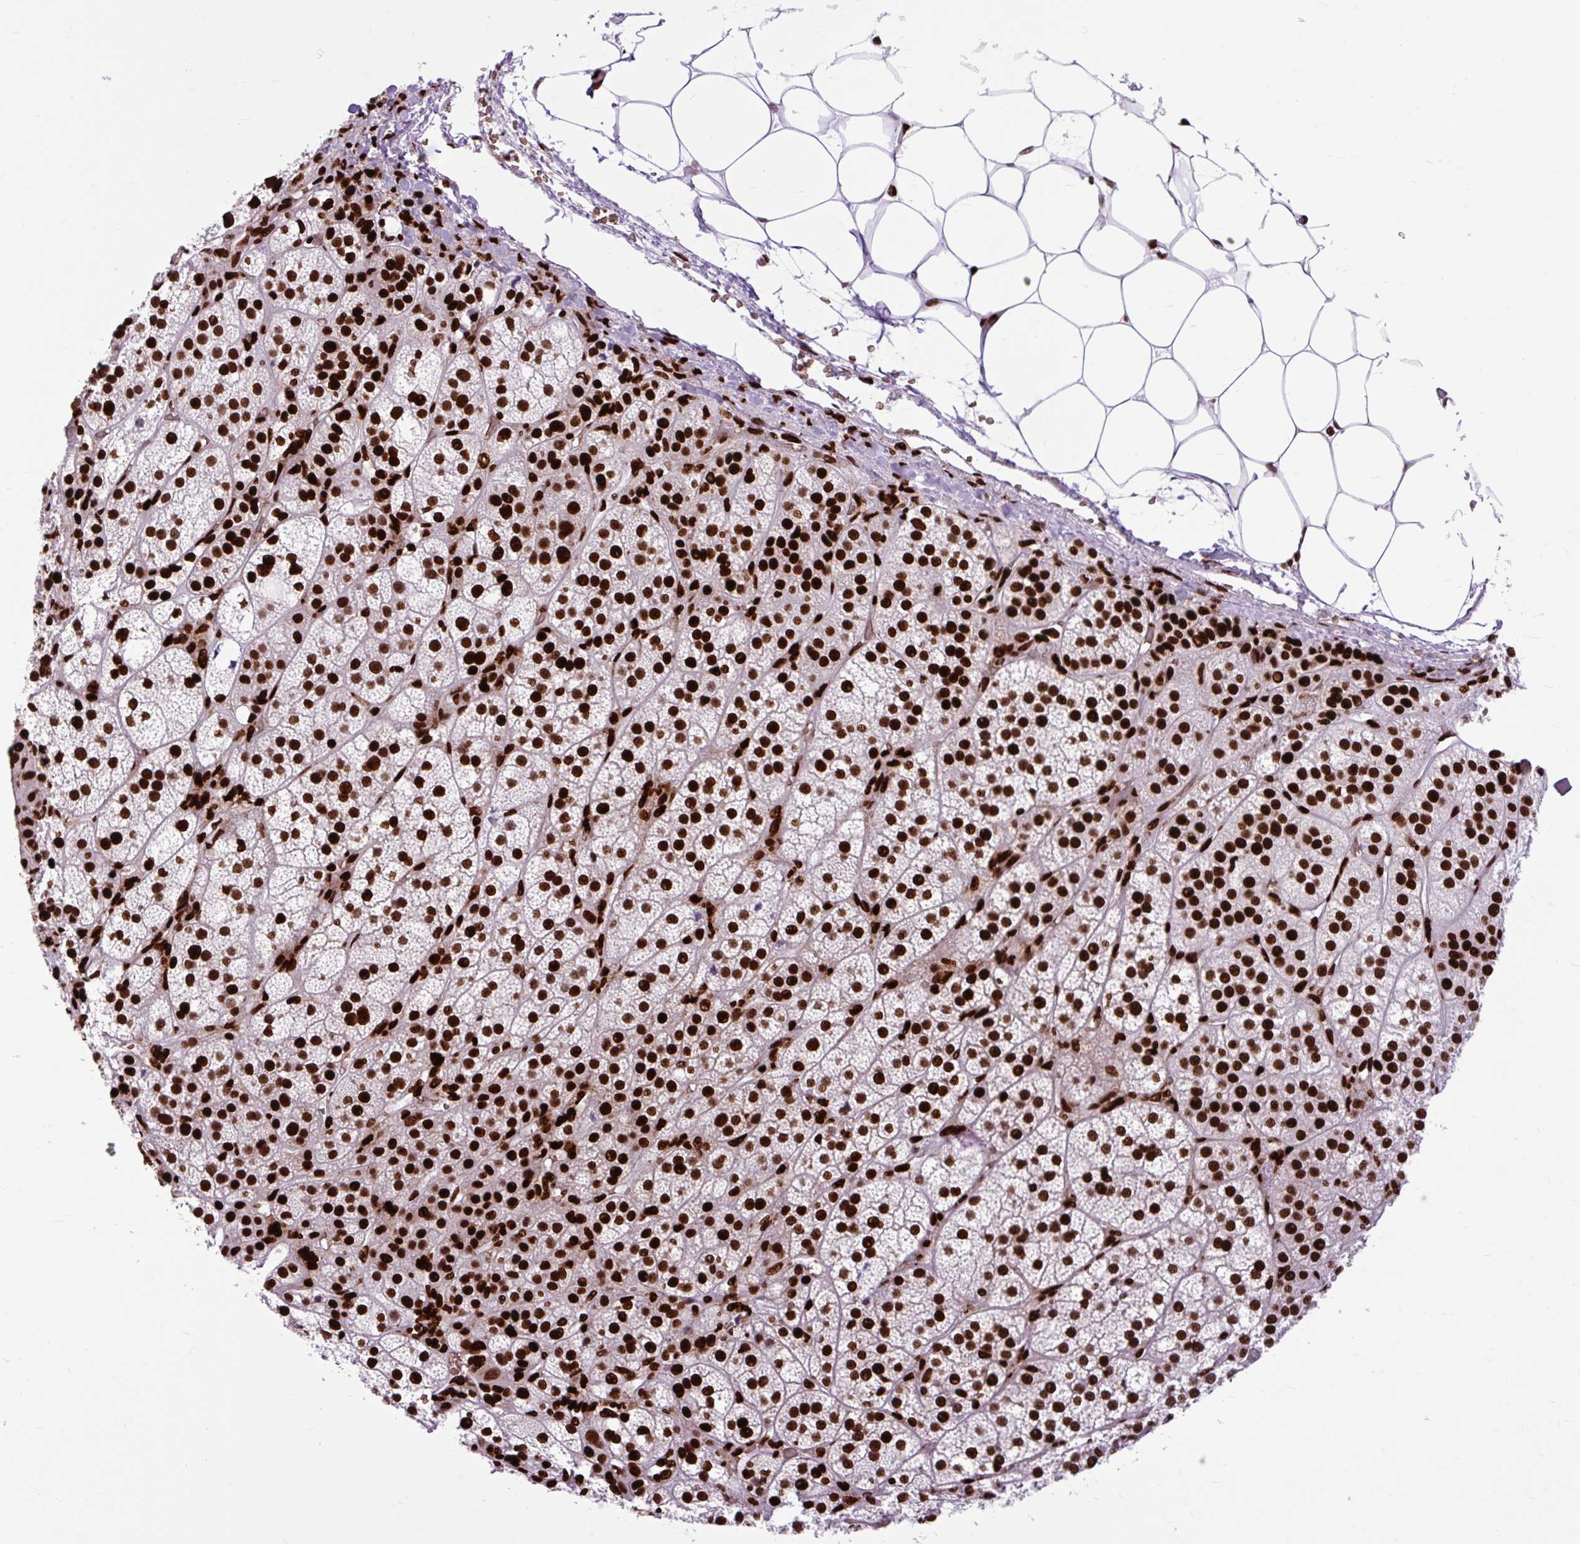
{"staining": {"intensity": "strong", "quantity": ">75%", "location": "nuclear"}, "tissue": "adrenal gland", "cell_type": "Glandular cells", "image_type": "normal", "snomed": [{"axis": "morphology", "description": "Normal tissue, NOS"}, {"axis": "topography", "description": "Adrenal gland"}], "caption": "Strong nuclear staining for a protein is appreciated in about >75% of glandular cells of benign adrenal gland using immunohistochemistry.", "gene": "FUS", "patient": {"sex": "female", "age": 60}}